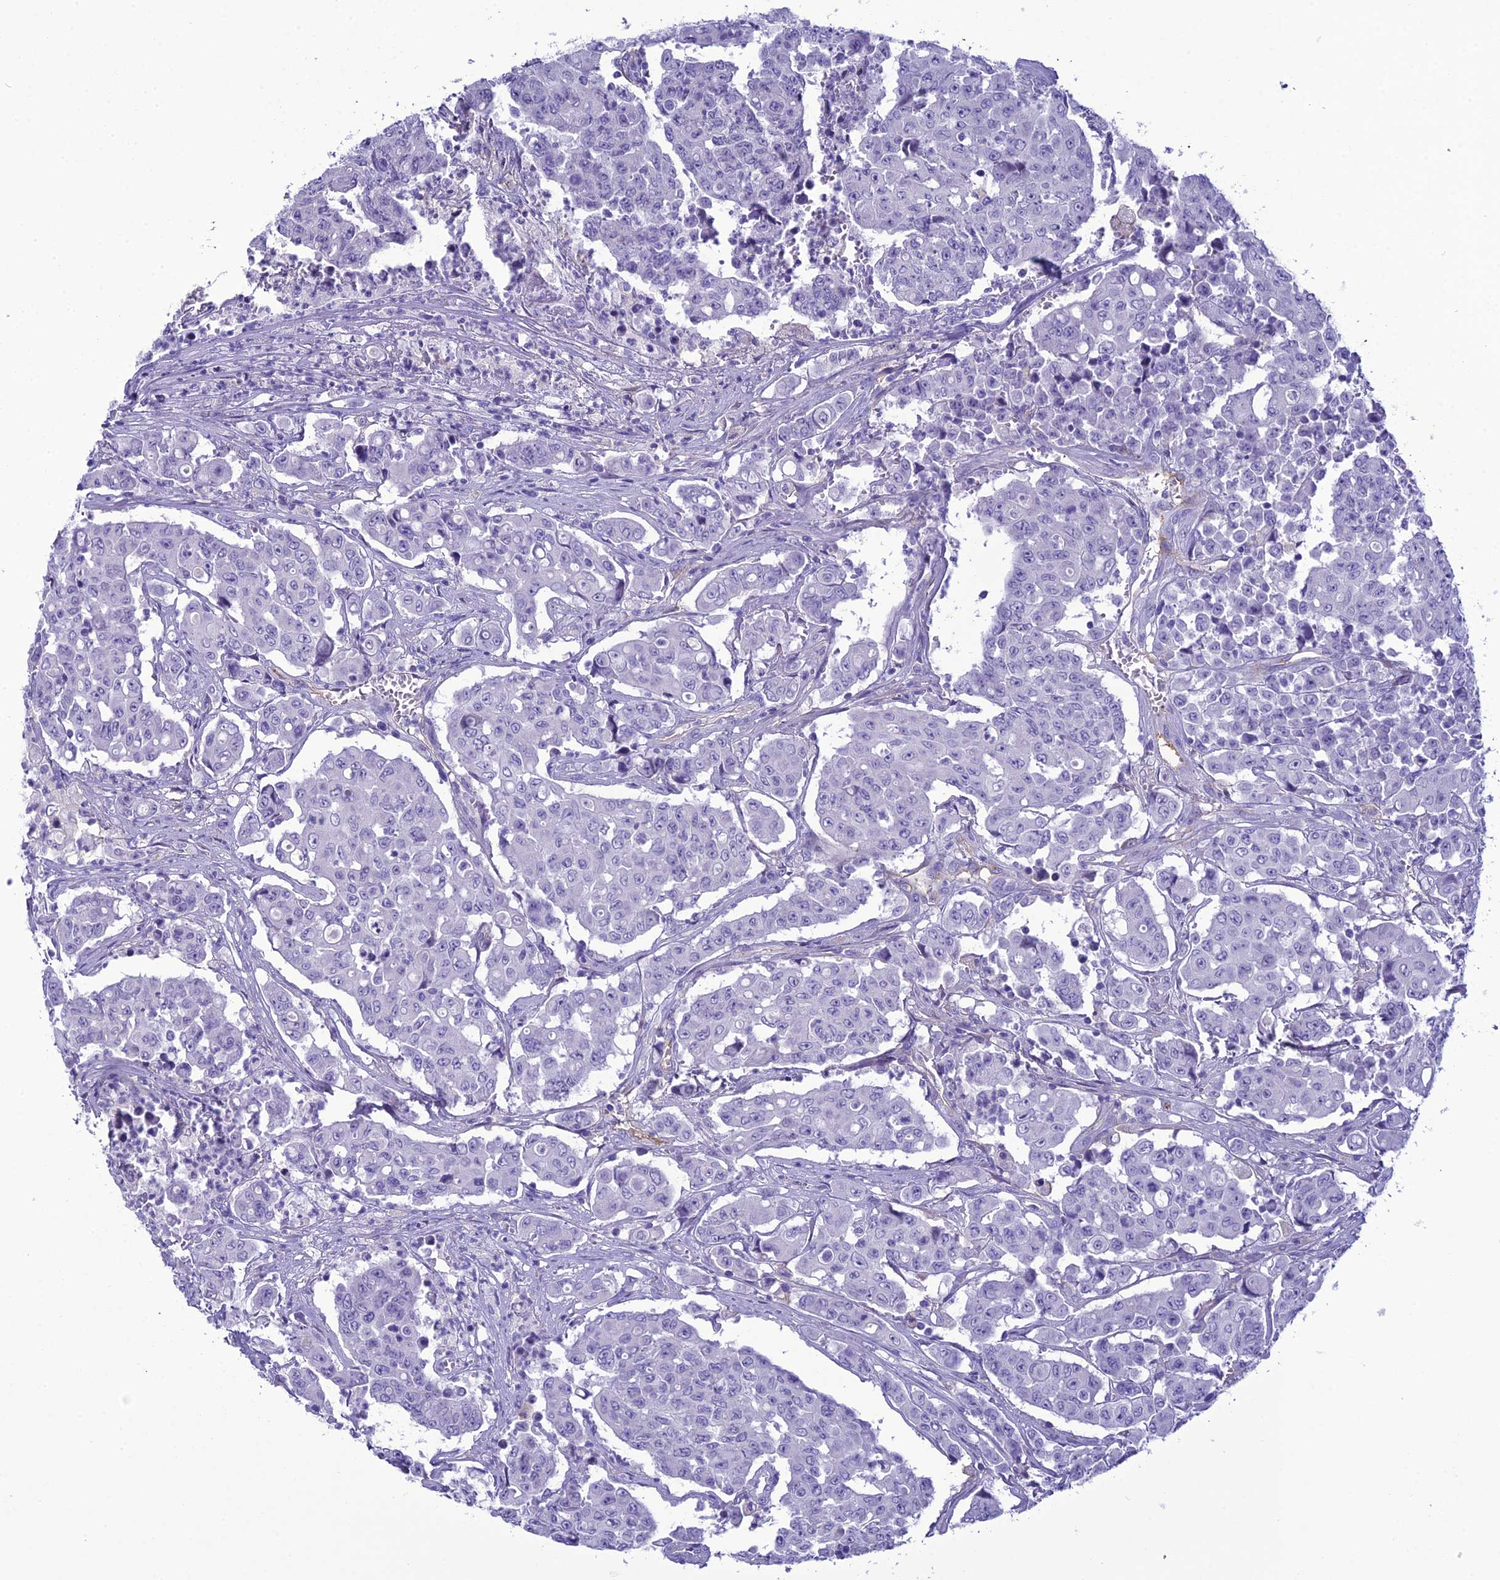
{"staining": {"intensity": "negative", "quantity": "none", "location": "none"}, "tissue": "colorectal cancer", "cell_type": "Tumor cells", "image_type": "cancer", "snomed": [{"axis": "morphology", "description": "Adenocarcinoma, NOS"}, {"axis": "topography", "description": "Colon"}], "caption": "This histopathology image is of colorectal adenocarcinoma stained with immunohistochemistry to label a protein in brown with the nuclei are counter-stained blue. There is no staining in tumor cells.", "gene": "ACE", "patient": {"sex": "male", "age": 51}}